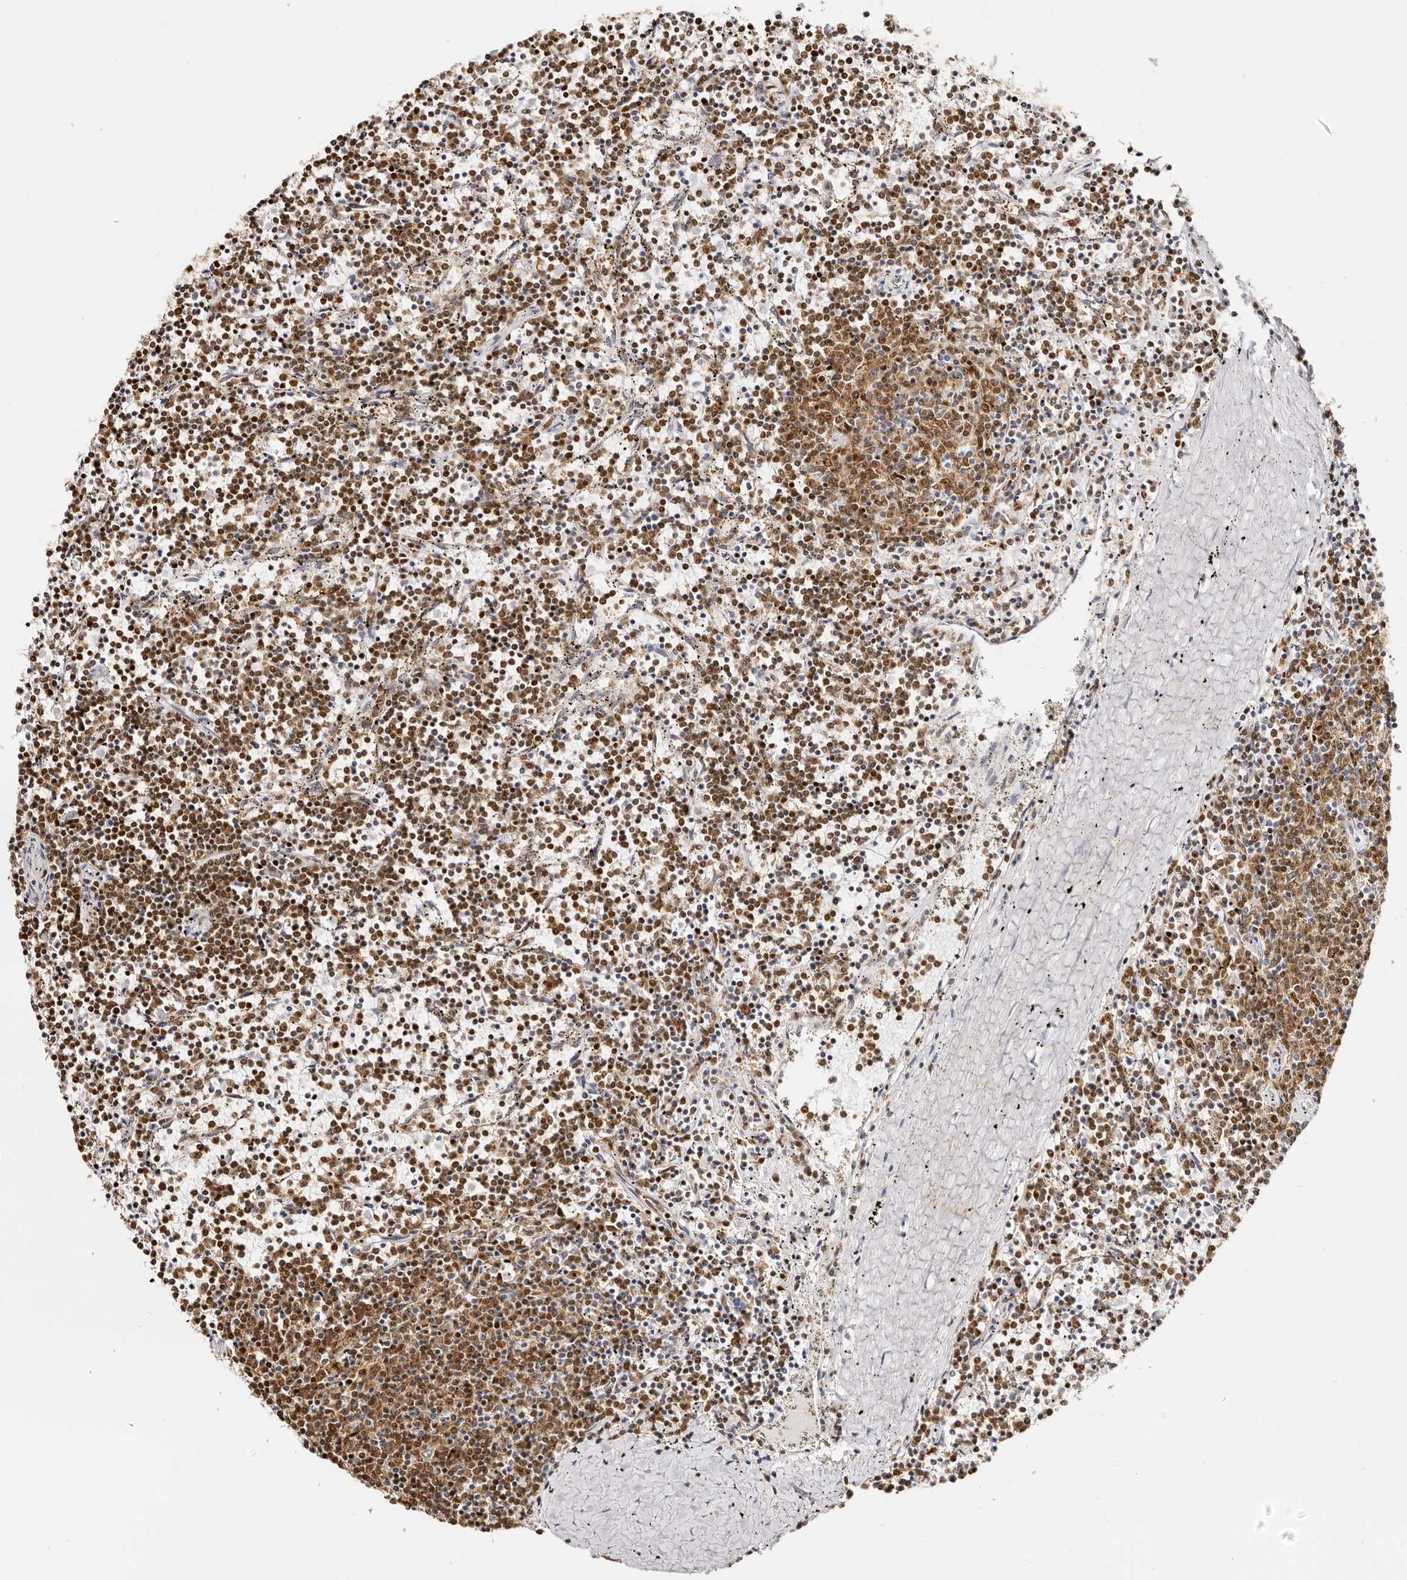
{"staining": {"intensity": "moderate", "quantity": ">75%", "location": "cytoplasmic/membranous,nuclear"}, "tissue": "lymphoma", "cell_type": "Tumor cells", "image_type": "cancer", "snomed": [{"axis": "morphology", "description": "Malignant lymphoma, non-Hodgkin's type, Low grade"}, {"axis": "topography", "description": "Spleen"}], "caption": "Moderate cytoplasmic/membranous and nuclear protein expression is present in approximately >75% of tumor cells in lymphoma.", "gene": "IQGAP3", "patient": {"sex": "female", "age": 50}}